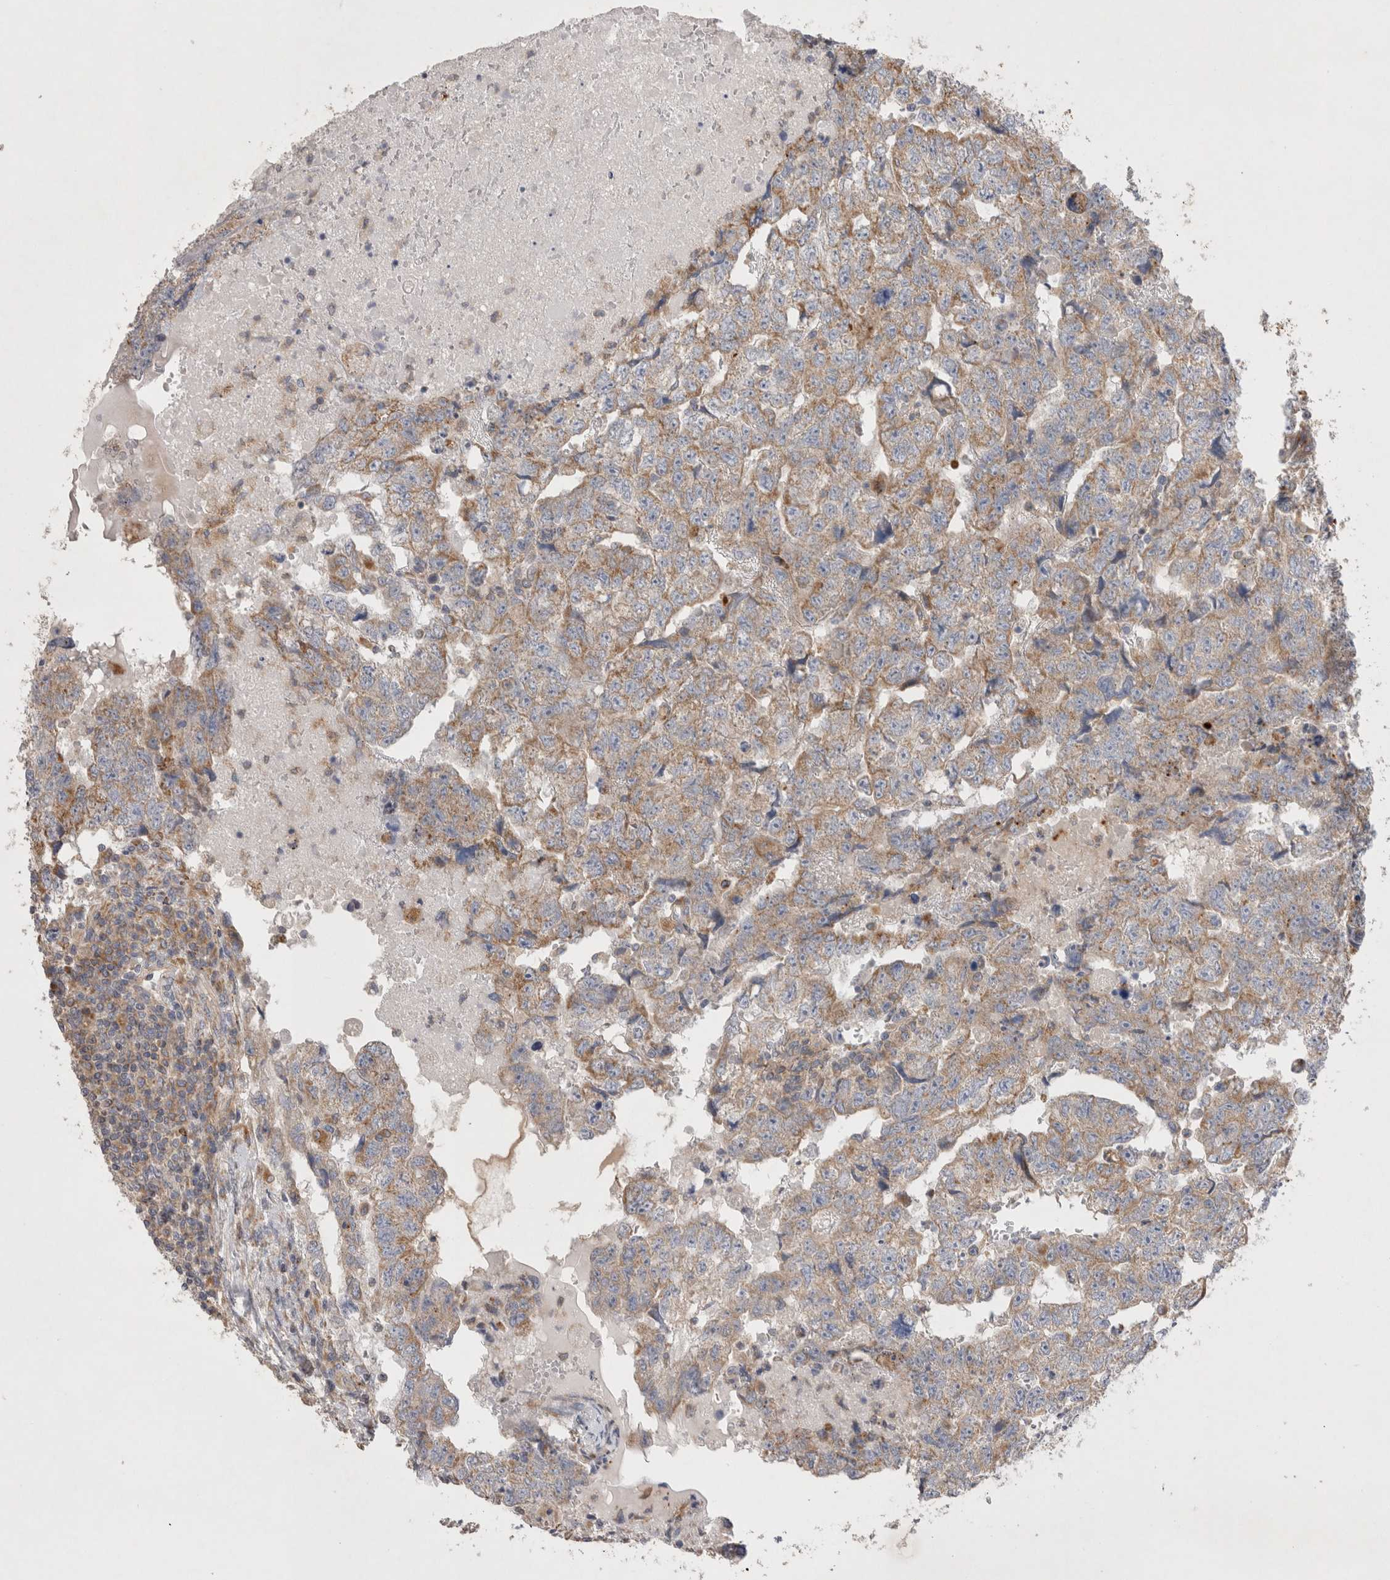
{"staining": {"intensity": "moderate", "quantity": "<25%", "location": "cytoplasmic/membranous"}, "tissue": "testis cancer", "cell_type": "Tumor cells", "image_type": "cancer", "snomed": [{"axis": "morphology", "description": "Carcinoma, Embryonal, NOS"}, {"axis": "topography", "description": "Testis"}], "caption": "IHC of testis embryonal carcinoma demonstrates low levels of moderate cytoplasmic/membranous staining in about <25% of tumor cells.", "gene": "TBC1D16", "patient": {"sex": "male", "age": 36}}